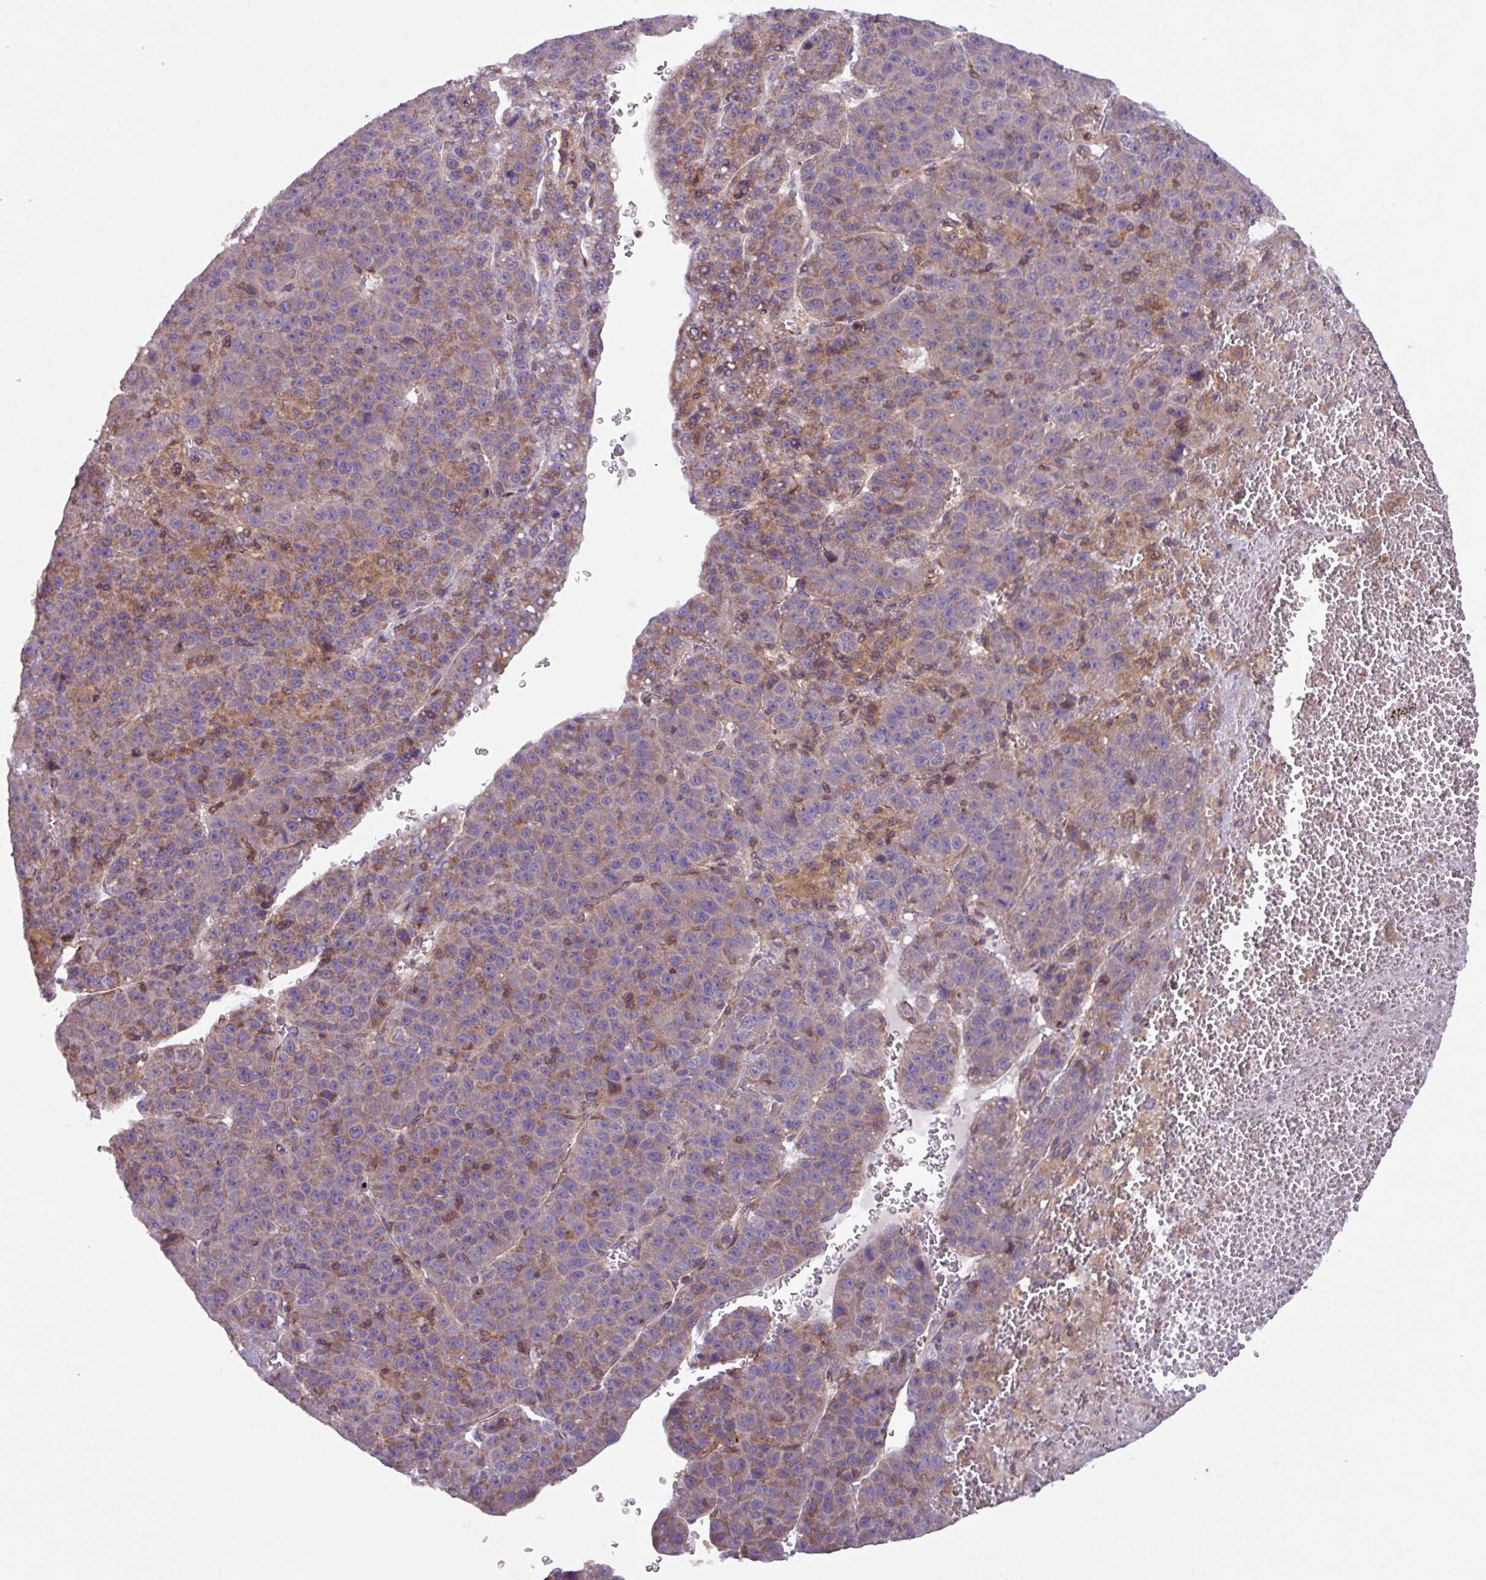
{"staining": {"intensity": "weak", "quantity": "25%-75%", "location": "cytoplasmic/membranous"}, "tissue": "liver cancer", "cell_type": "Tumor cells", "image_type": "cancer", "snomed": [{"axis": "morphology", "description": "Carcinoma, Hepatocellular, NOS"}, {"axis": "topography", "description": "Liver"}], "caption": "A photomicrograph of human liver cancer (hepatocellular carcinoma) stained for a protein exhibits weak cytoplasmic/membranous brown staining in tumor cells.", "gene": "PLEKHD1", "patient": {"sex": "female", "age": 53}}